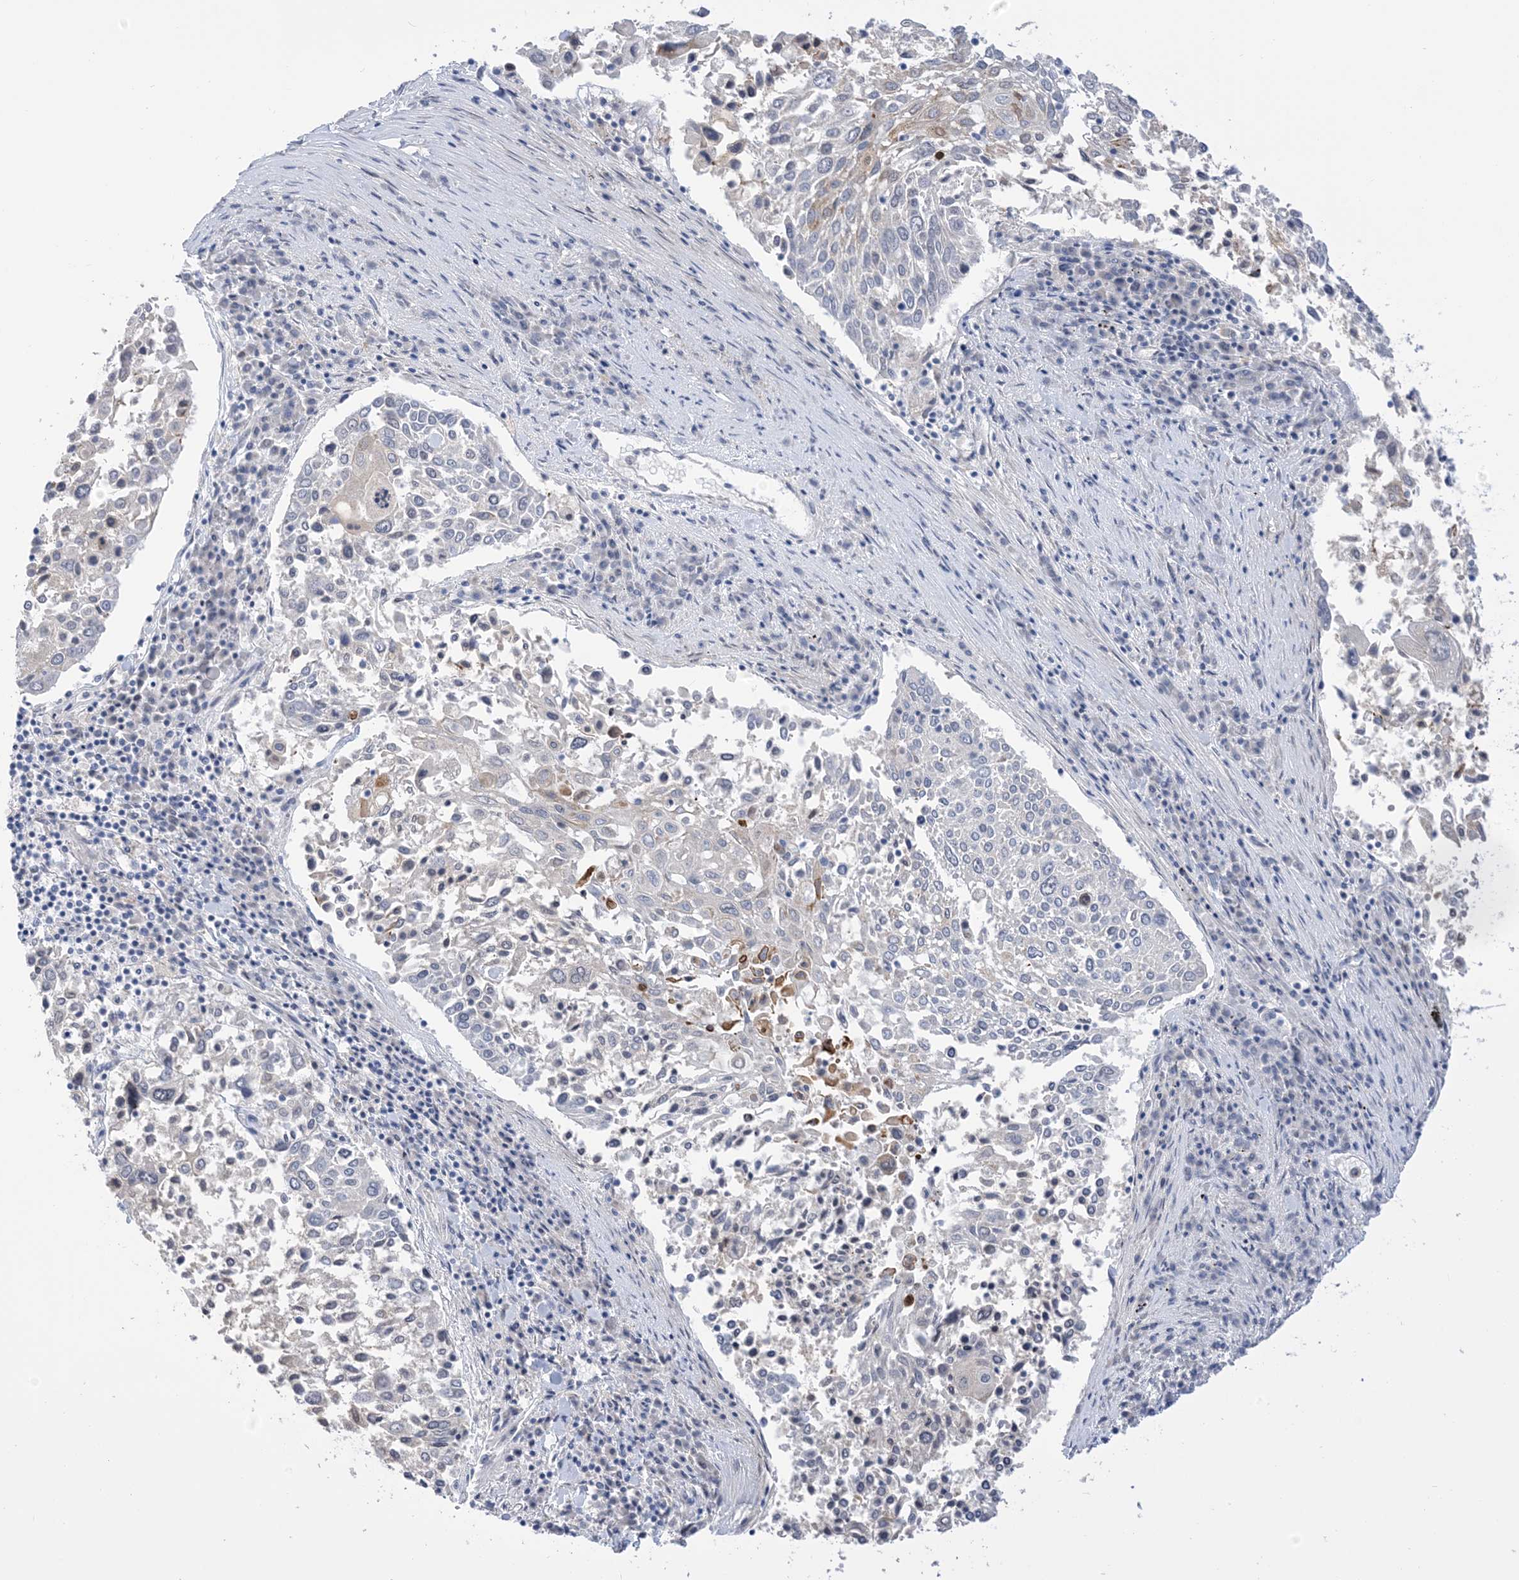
{"staining": {"intensity": "negative", "quantity": "none", "location": "none"}, "tissue": "lung cancer", "cell_type": "Tumor cells", "image_type": "cancer", "snomed": [{"axis": "morphology", "description": "Squamous cell carcinoma, NOS"}, {"axis": "topography", "description": "Lung"}], "caption": "Micrograph shows no protein expression in tumor cells of lung cancer (squamous cell carcinoma) tissue.", "gene": "TTYH1", "patient": {"sex": "male", "age": 65}}